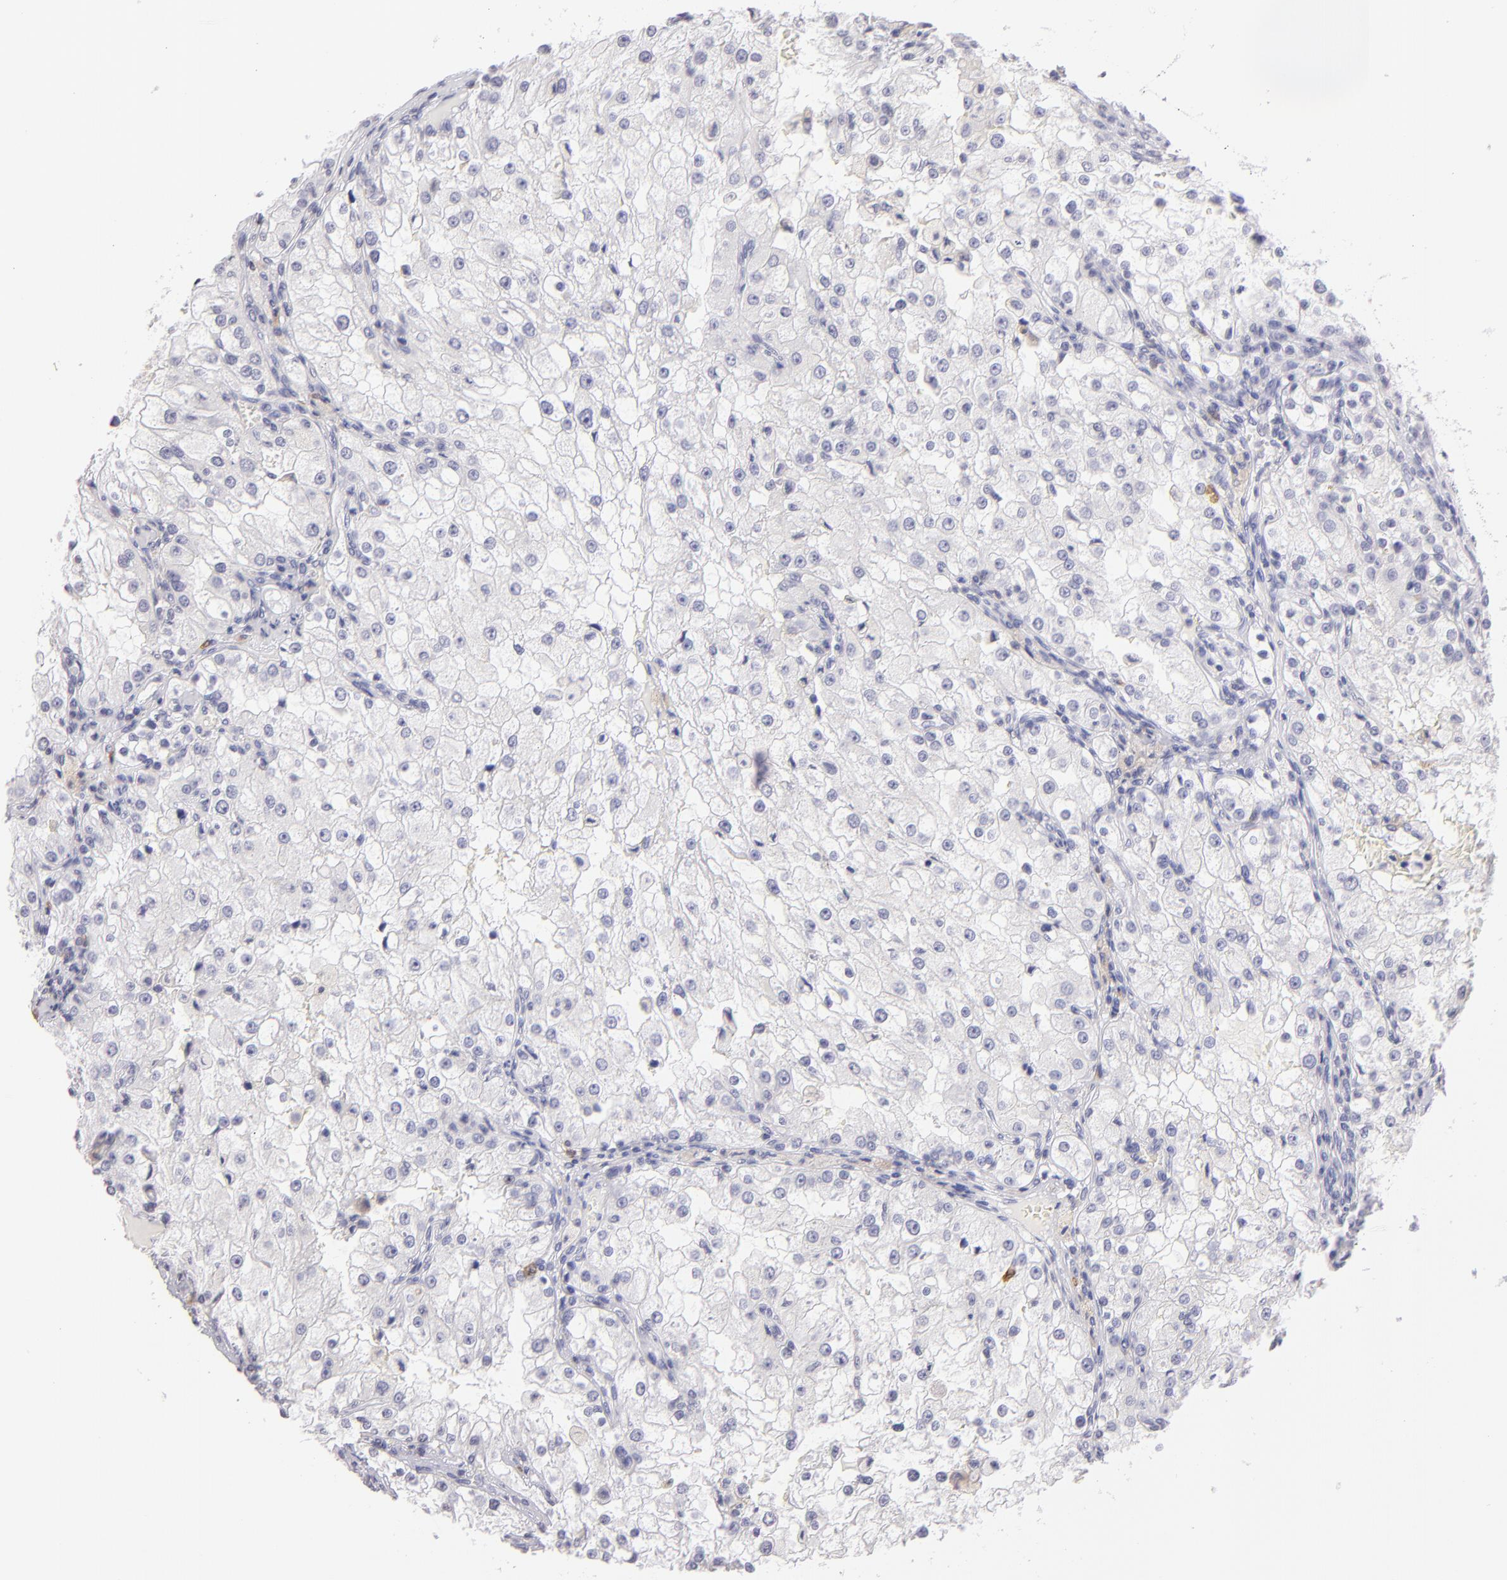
{"staining": {"intensity": "negative", "quantity": "none", "location": "none"}, "tissue": "renal cancer", "cell_type": "Tumor cells", "image_type": "cancer", "snomed": [{"axis": "morphology", "description": "Adenocarcinoma, NOS"}, {"axis": "topography", "description": "Kidney"}], "caption": "This histopathology image is of adenocarcinoma (renal) stained with IHC to label a protein in brown with the nuclei are counter-stained blue. There is no staining in tumor cells.", "gene": "IL2RA", "patient": {"sex": "female", "age": 74}}